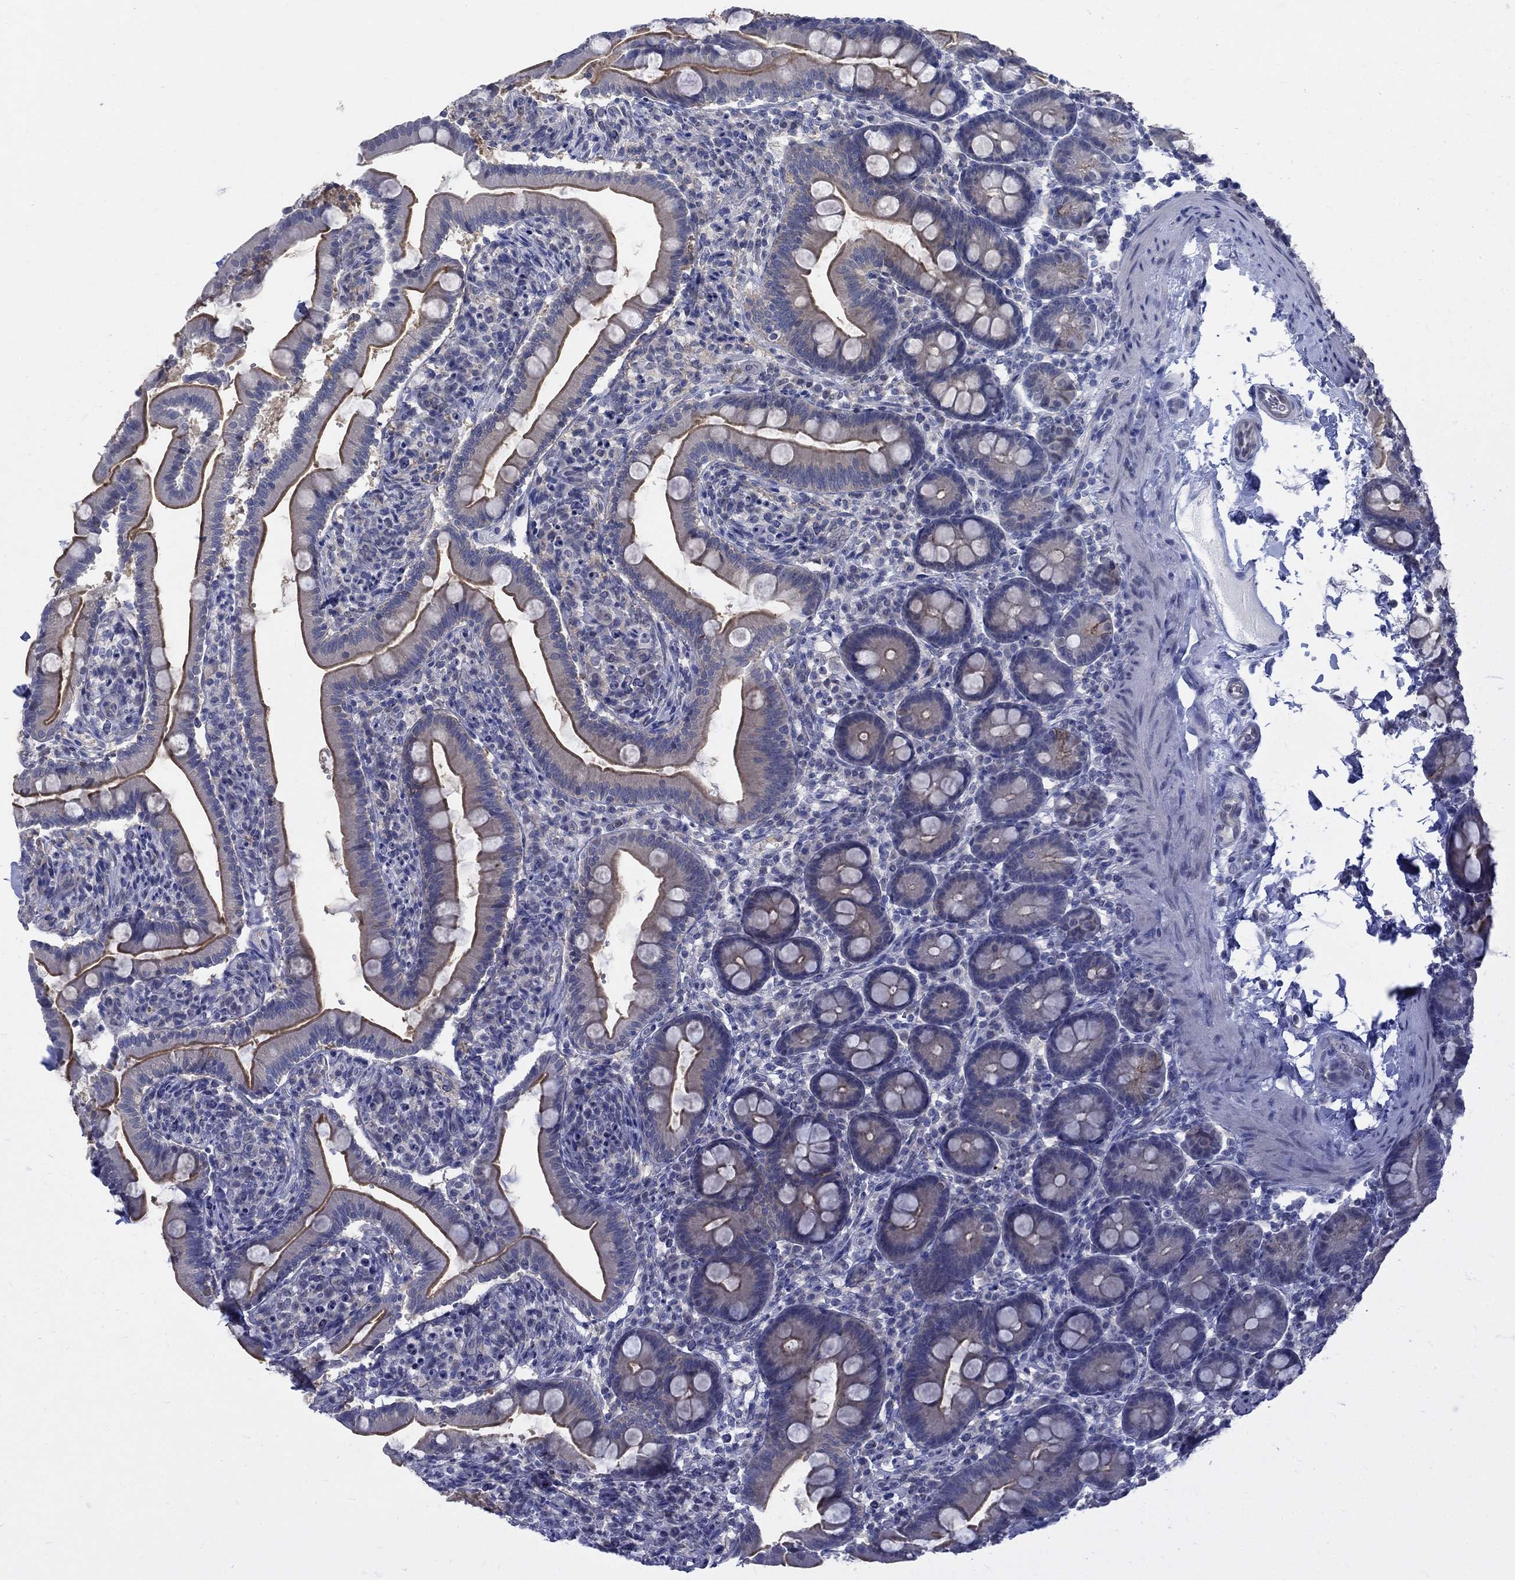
{"staining": {"intensity": "moderate", "quantity": "25%-75%", "location": "cytoplasmic/membranous"}, "tissue": "small intestine", "cell_type": "Glandular cells", "image_type": "normal", "snomed": [{"axis": "morphology", "description": "Normal tissue, NOS"}, {"axis": "topography", "description": "Small intestine"}], "caption": "IHC of benign small intestine exhibits medium levels of moderate cytoplasmic/membranous expression in approximately 25%-75% of glandular cells. (DAB (3,3'-diaminobenzidine) = brown stain, brightfield microscopy at high magnification).", "gene": "EGFLAM", "patient": {"sex": "female", "age": 44}}